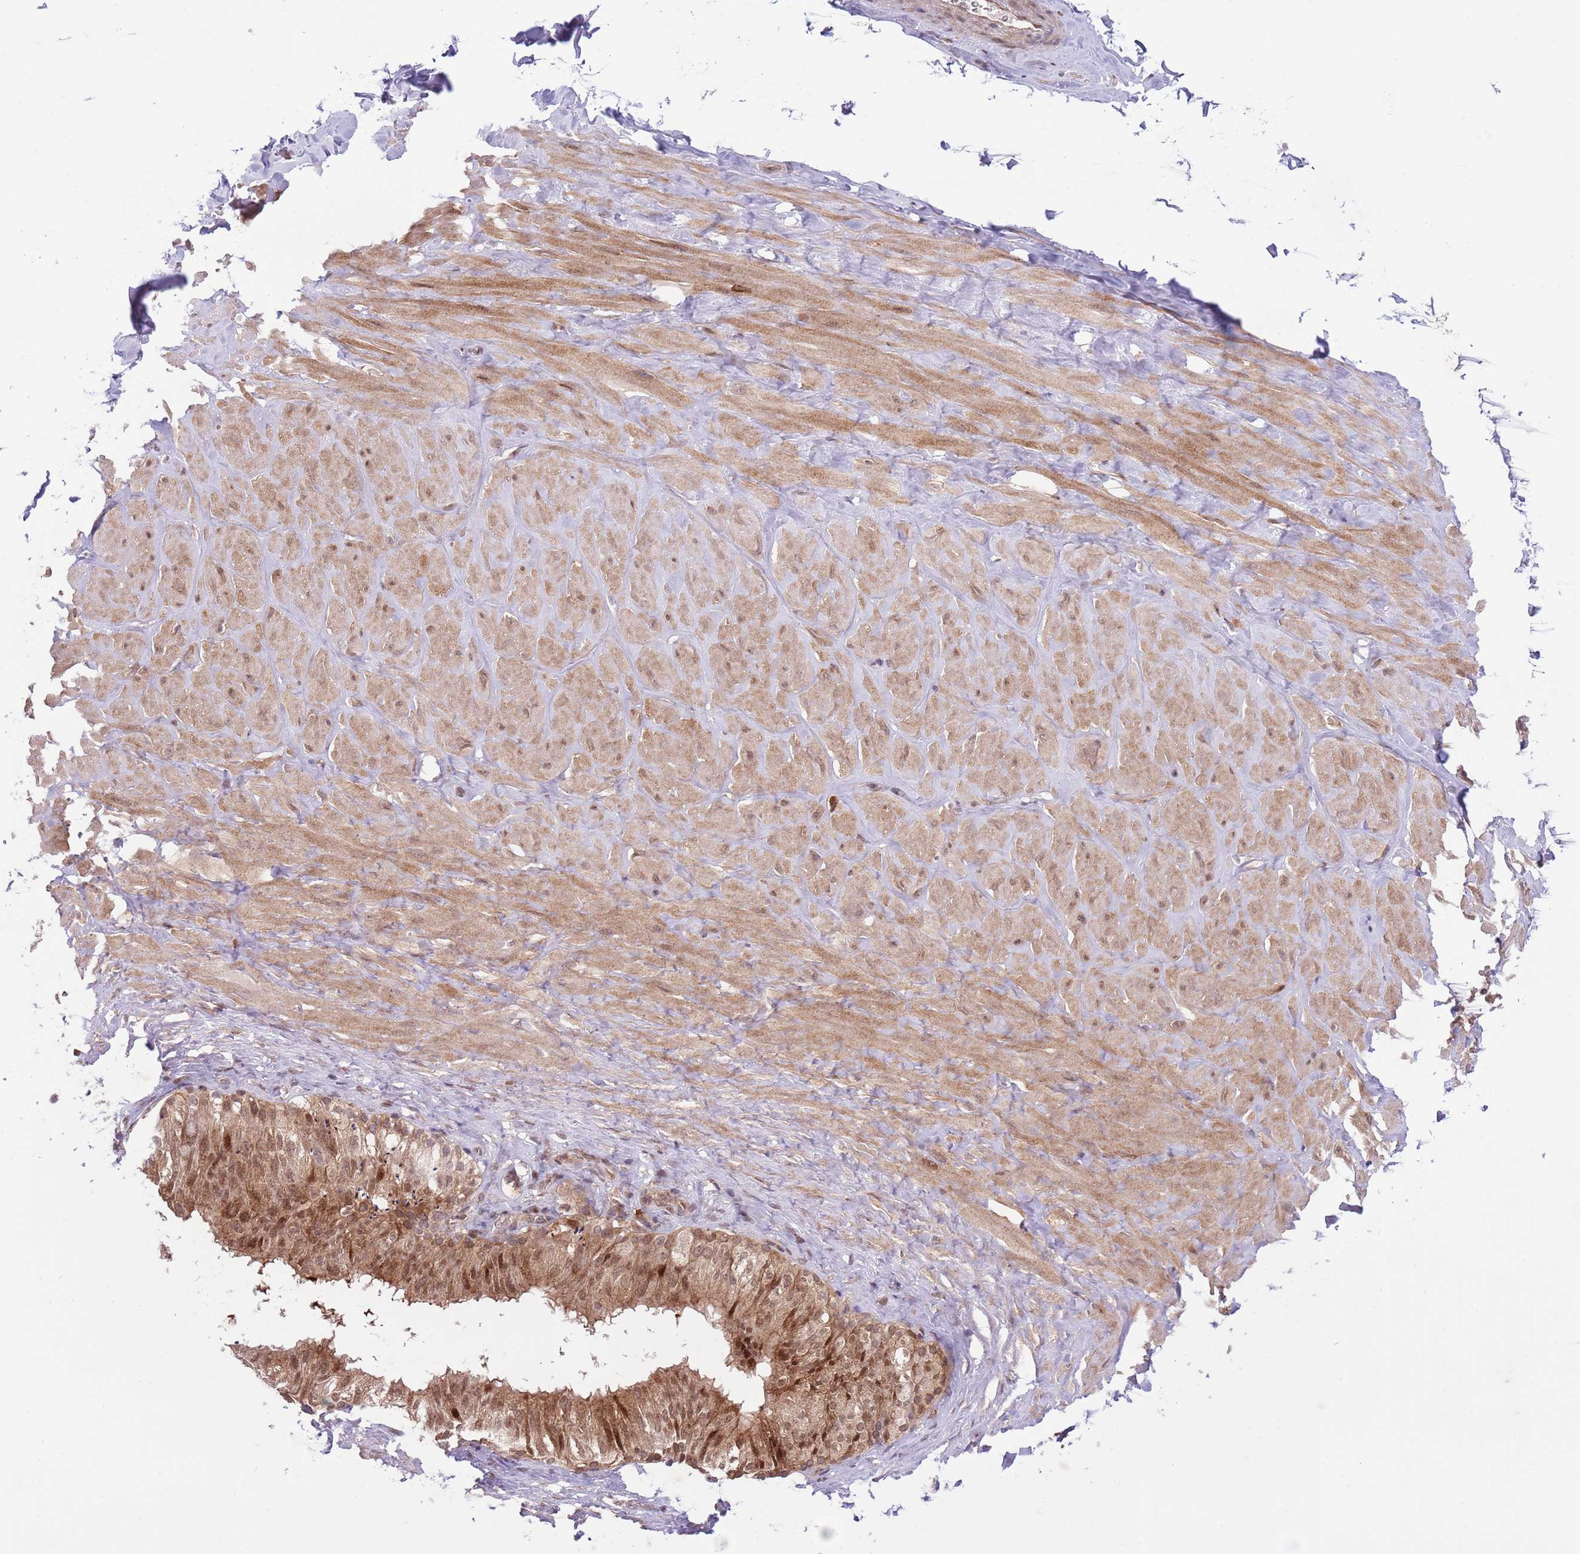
{"staining": {"intensity": "weak", "quantity": "25%-75%", "location": "nuclear"}, "tissue": "adipose tissue", "cell_type": "Adipocytes", "image_type": "normal", "snomed": [{"axis": "morphology", "description": "Normal tissue, NOS"}, {"axis": "topography", "description": "Soft tissue"}, {"axis": "topography", "description": "Adipose tissue"}, {"axis": "topography", "description": "Vascular tissue"}, {"axis": "topography", "description": "Peripheral nerve tissue"}], "caption": "This image shows immunohistochemistry (IHC) staining of unremarkable adipose tissue, with low weak nuclear staining in approximately 25%-75% of adipocytes.", "gene": "HDHD2", "patient": {"sex": "male", "age": 46}}